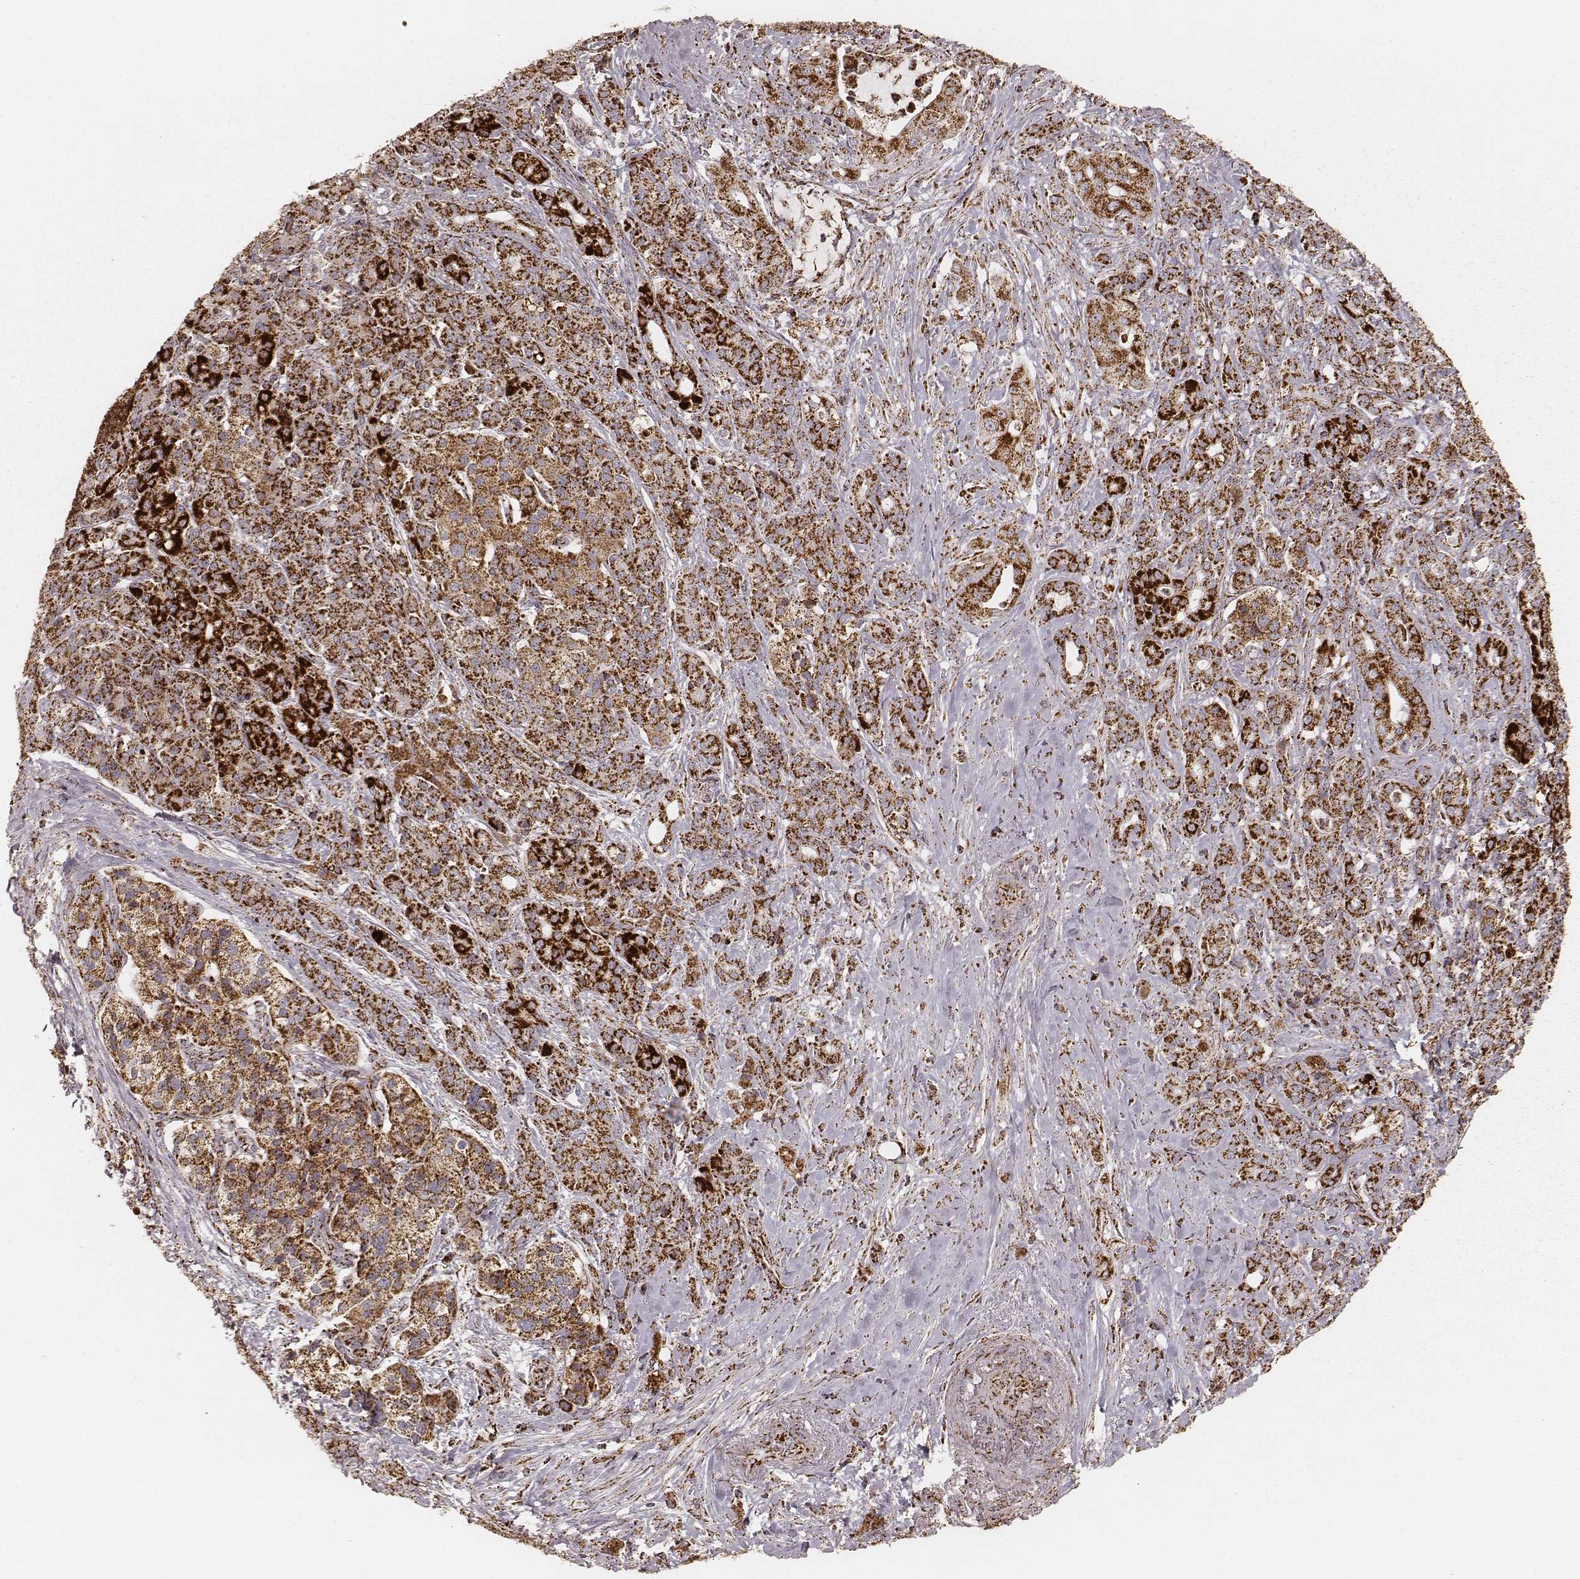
{"staining": {"intensity": "strong", "quantity": ">75%", "location": "cytoplasmic/membranous"}, "tissue": "pancreatic cancer", "cell_type": "Tumor cells", "image_type": "cancer", "snomed": [{"axis": "morphology", "description": "Normal tissue, NOS"}, {"axis": "morphology", "description": "Inflammation, NOS"}, {"axis": "morphology", "description": "Adenocarcinoma, NOS"}, {"axis": "topography", "description": "Pancreas"}], "caption": "Tumor cells exhibit strong cytoplasmic/membranous expression in approximately >75% of cells in pancreatic adenocarcinoma.", "gene": "CS", "patient": {"sex": "male", "age": 57}}